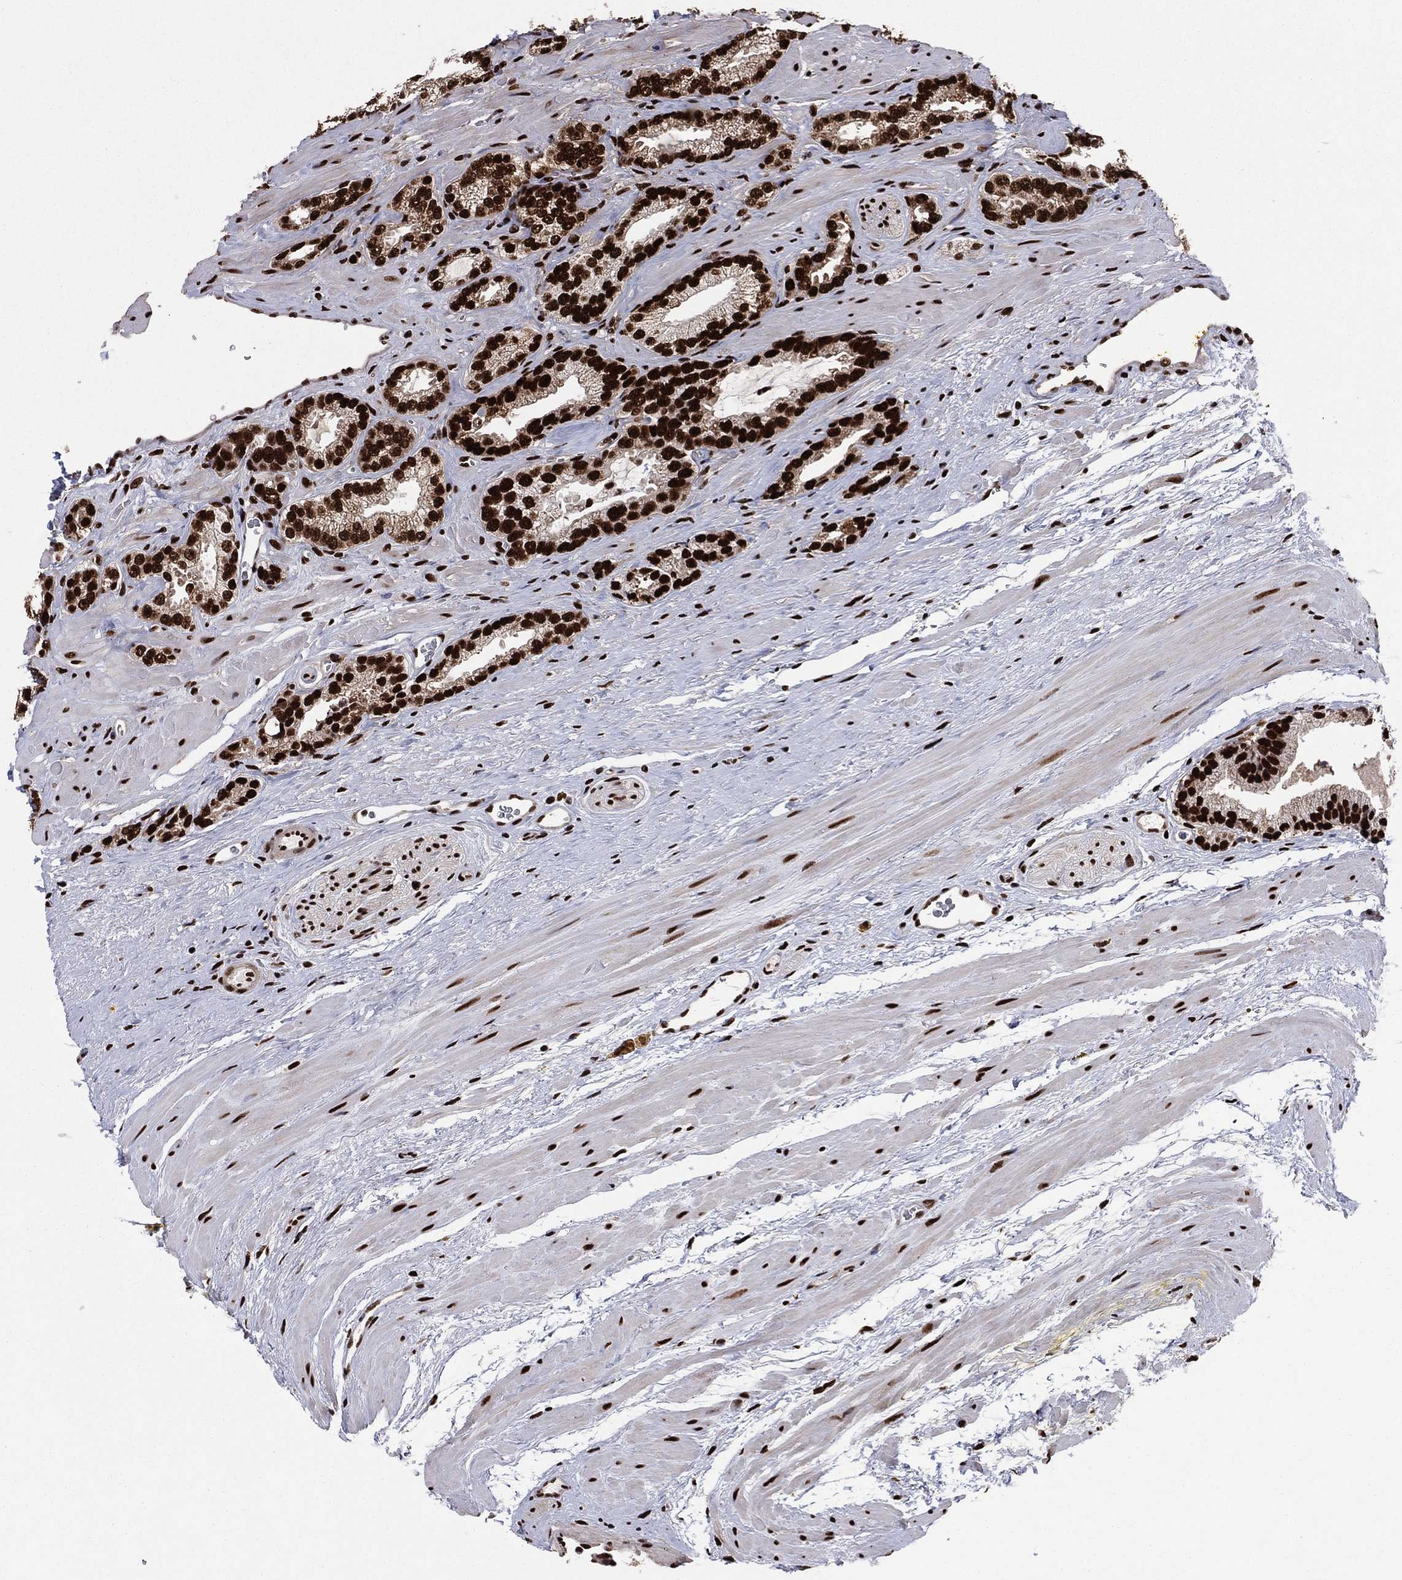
{"staining": {"intensity": "strong", "quantity": ">75%", "location": "nuclear"}, "tissue": "prostate cancer", "cell_type": "Tumor cells", "image_type": "cancer", "snomed": [{"axis": "morphology", "description": "Adenocarcinoma, NOS"}, {"axis": "topography", "description": "Prostate"}], "caption": "There is high levels of strong nuclear expression in tumor cells of prostate adenocarcinoma, as demonstrated by immunohistochemical staining (brown color).", "gene": "TP53BP1", "patient": {"sex": "male", "age": 67}}